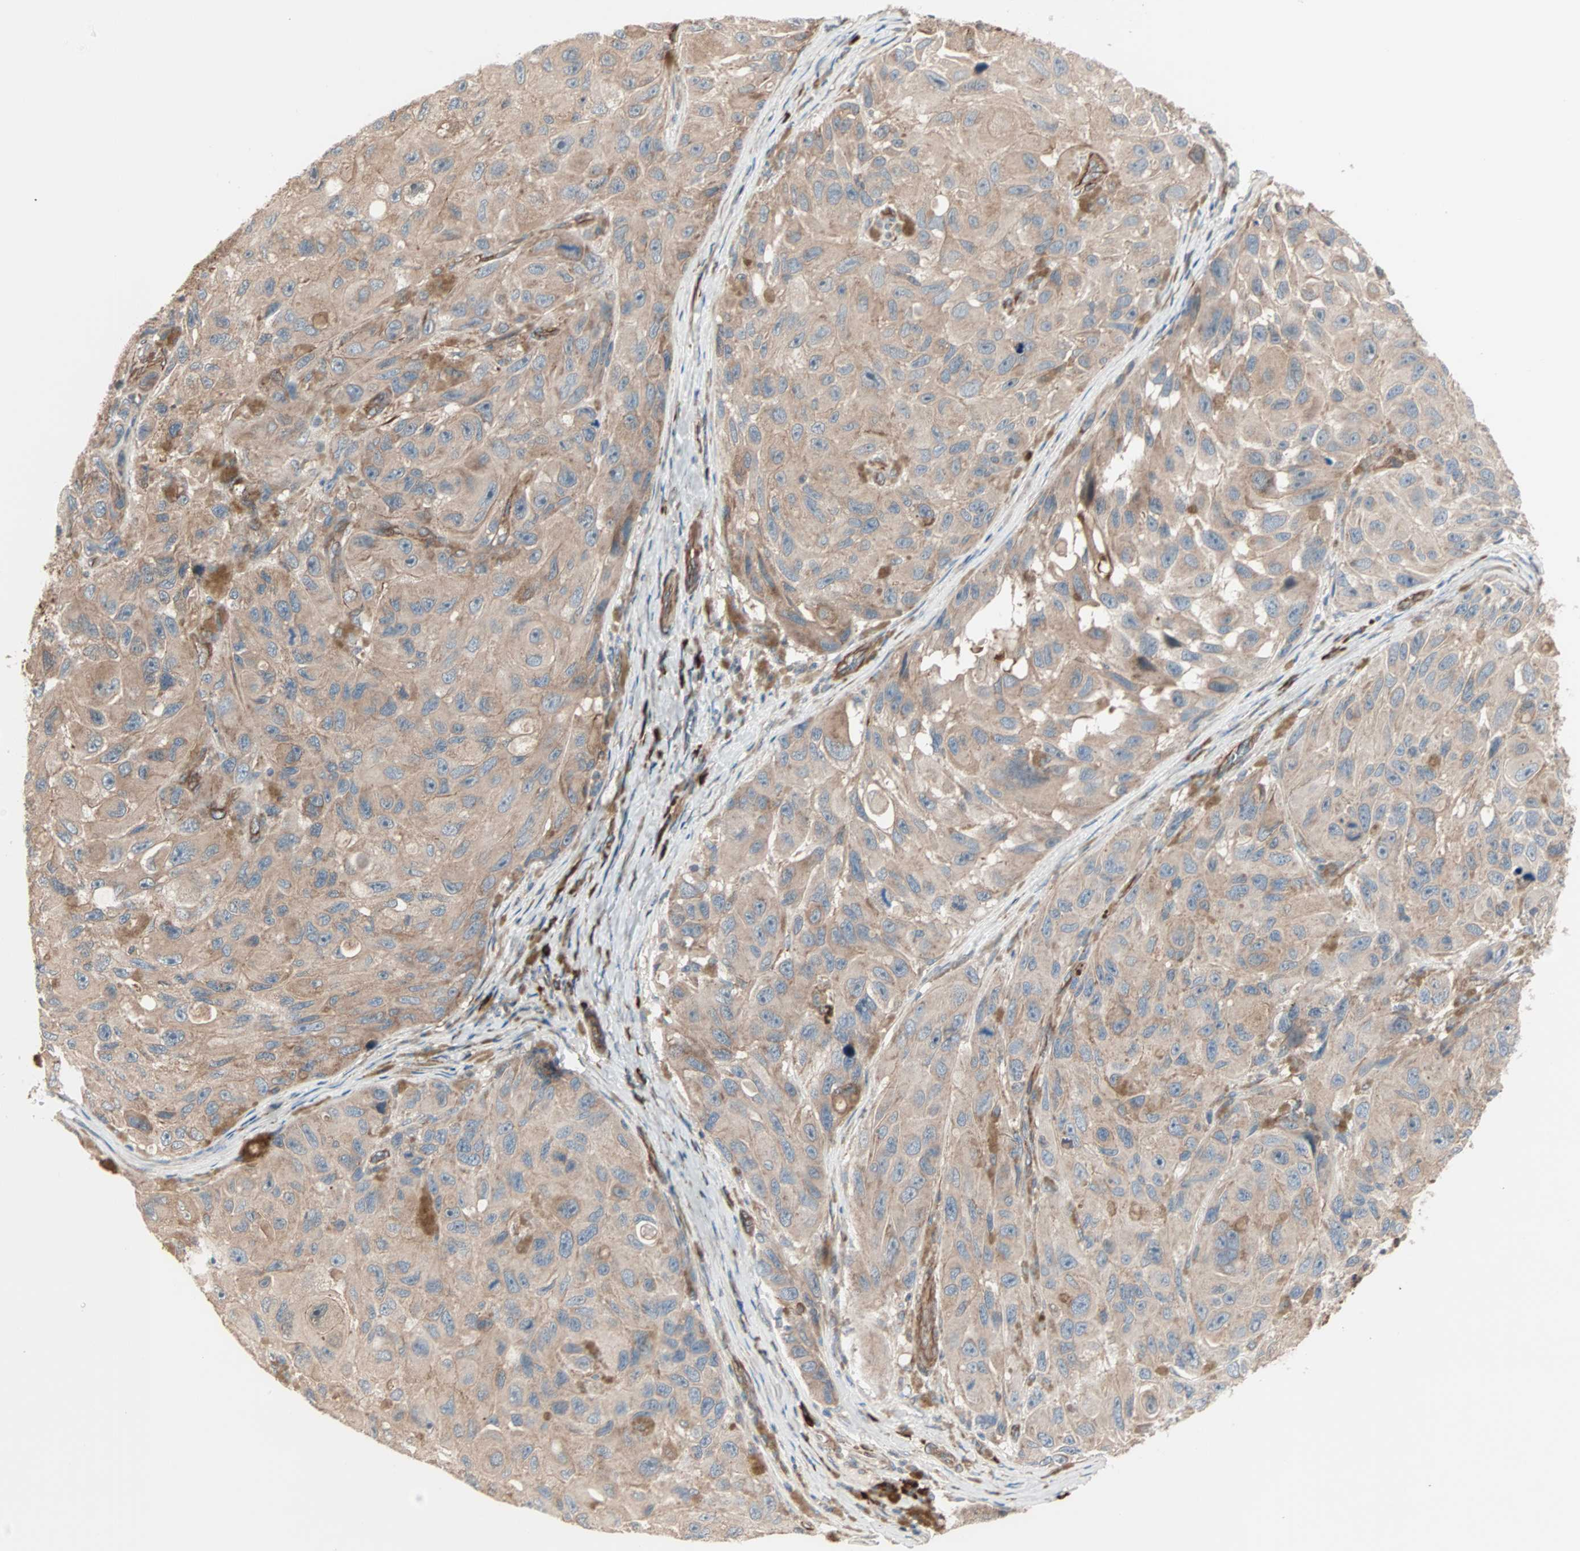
{"staining": {"intensity": "moderate", "quantity": ">75%", "location": "cytoplasmic/membranous"}, "tissue": "melanoma", "cell_type": "Tumor cells", "image_type": "cancer", "snomed": [{"axis": "morphology", "description": "Malignant melanoma, NOS"}, {"axis": "topography", "description": "Skin"}], "caption": "Human melanoma stained with a protein marker reveals moderate staining in tumor cells.", "gene": "ALG5", "patient": {"sex": "female", "age": 73}}